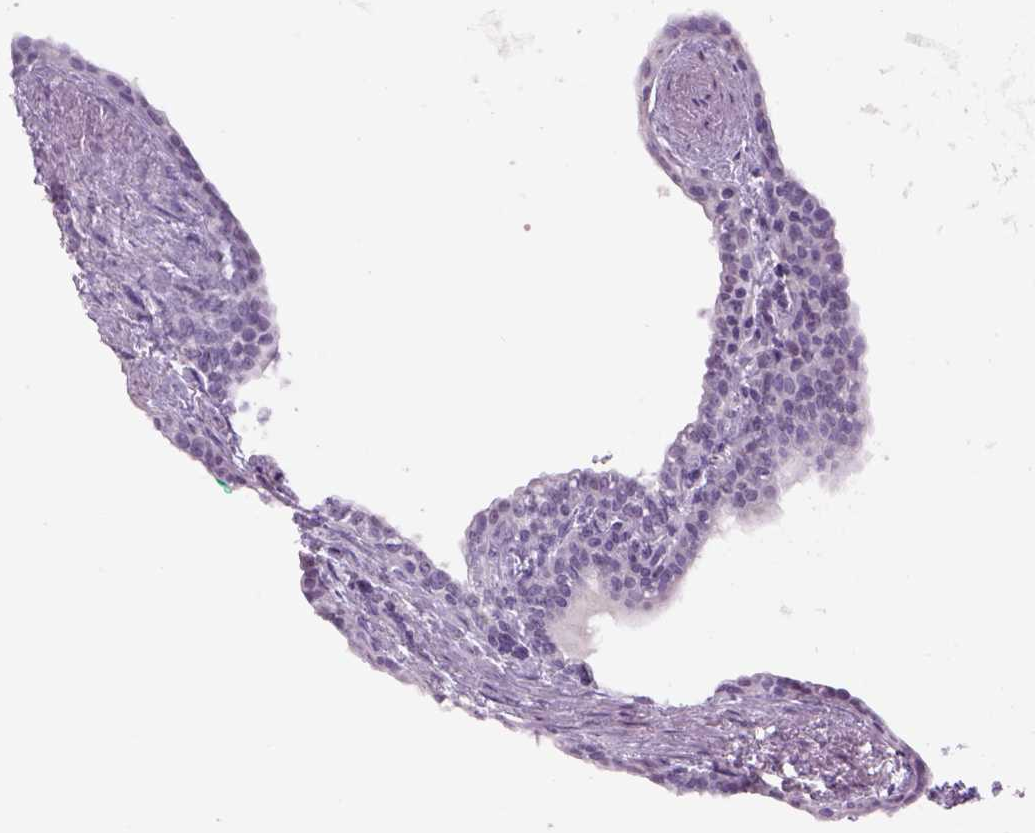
{"staining": {"intensity": "negative", "quantity": "none", "location": "none"}, "tissue": "seminal vesicle", "cell_type": "Glandular cells", "image_type": "normal", "snomed": [{"axis": "morphology", "description": "Normal tissue, NOS"}, {"axis": "morphology", "description": "Urothelial carcinoma, NOS"}, {"axis": "topography", "description": "Urinary bladder"}, {"axis": "topography", "description": "Seminal veicle"}], "caption": "Immunohistochemistry histopathology image of unremarkable seminal vesicle: seminal vesicle stained with DAB (3,3'-diaminobenzidine) reveals no significant protein positivity in glandular cells.", "gene": "DBH", "patient": {"sex": "male", "age": 76}}